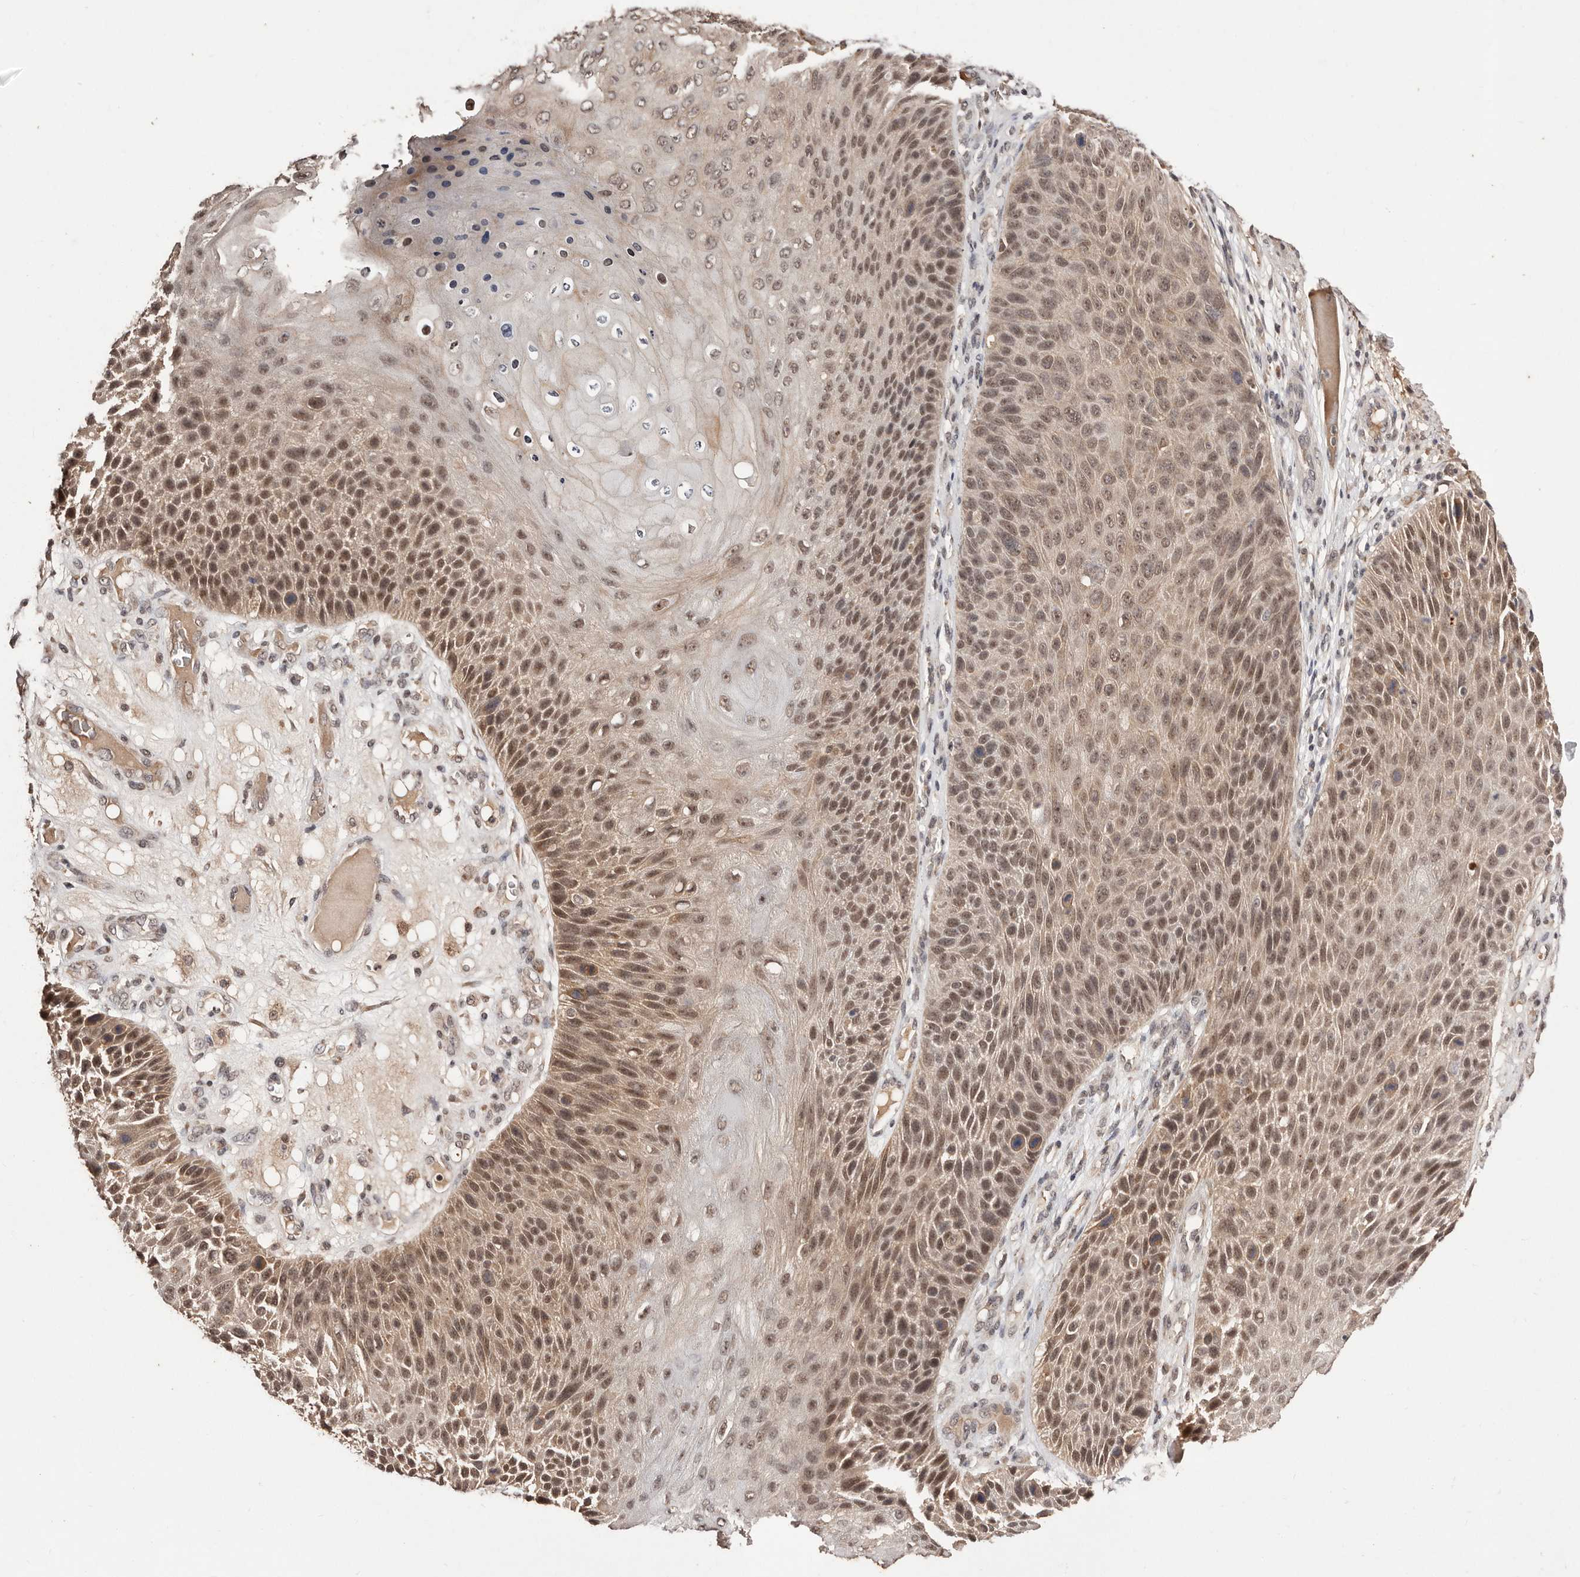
{"staining": {"intensity": "moderate", "quantity": ">75%", "location": "nuclear"}, "tissue": "skin cancer", "cell_type": "Tumor cells", "image_type": "cancer", "snomed": [{"axis": "morphology", "description": "Squamous cell carcinoma, NOS"}, {"axis": "topography", "description": "Skin"}], "caption": "Skin cancer was stained to show a protein in brown. There is medium levels of moderate nuclear positivity in approximately >75% of tumor cells.", "gene": "BICRAL", "patient": {"sex": "female", "age": 88}}